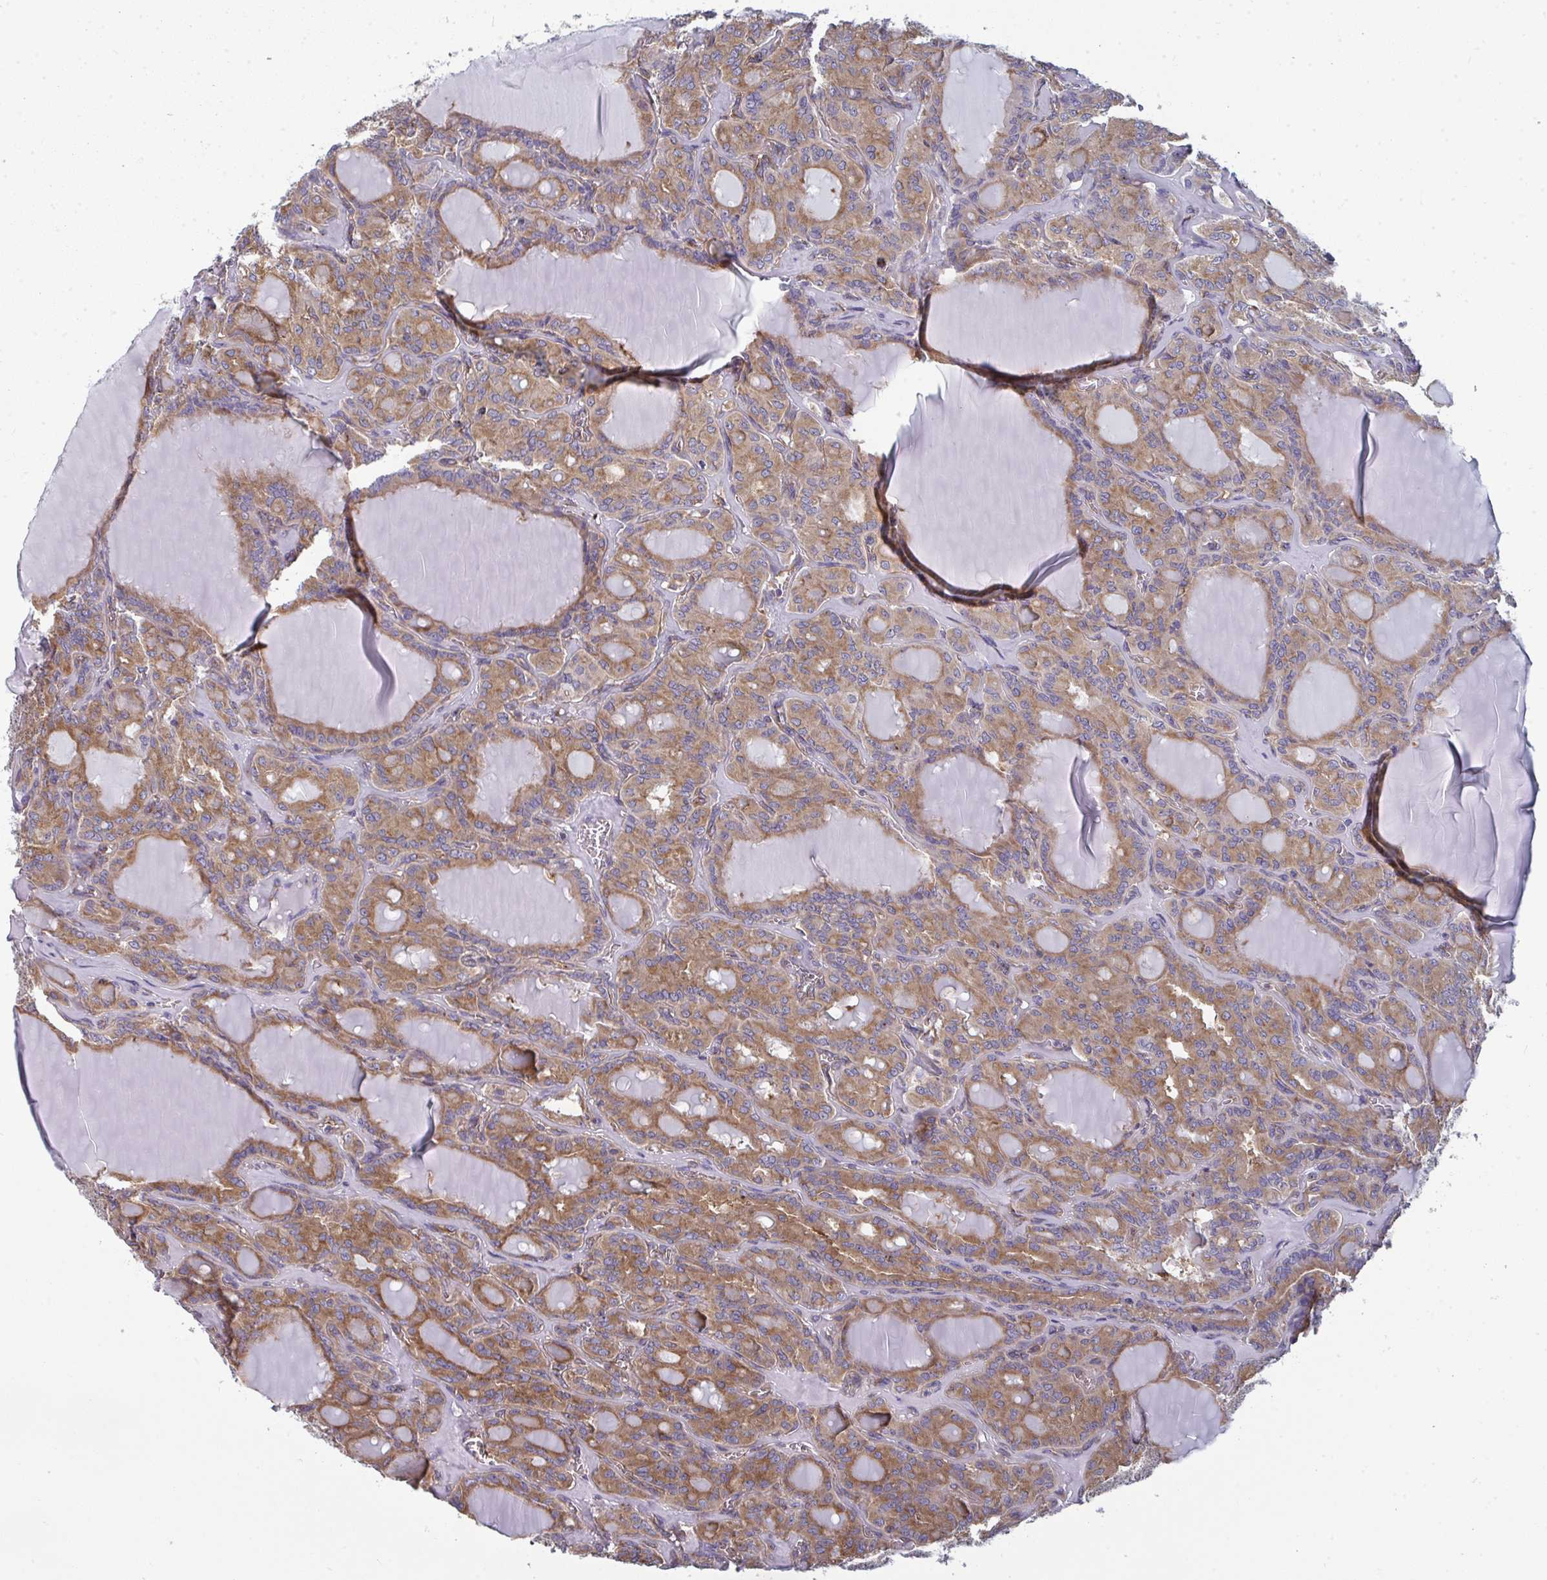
{"staining": {"intensity": "moderate", "quantity": ">75%", "location": "cytoplasmic/membranous"}, "tissue": "thyroid cancer", "cell_type": "Tumor cells", "image_type": "cancer", "snomed": [{"axis": "morphology", "description": "Papillary adenocarcinoma, NOS"}, {"axis": "topography", "description": "Thyroid gland"}], "caption": "Thyroid cancer was stained to show a protein in brown. There is medium levels of moderate cytoplasmic/membranous expression in approximately >75% of tumor cells.", "gene": "DYNC1I2", "patient": {"sex": "male", "age": 87}}